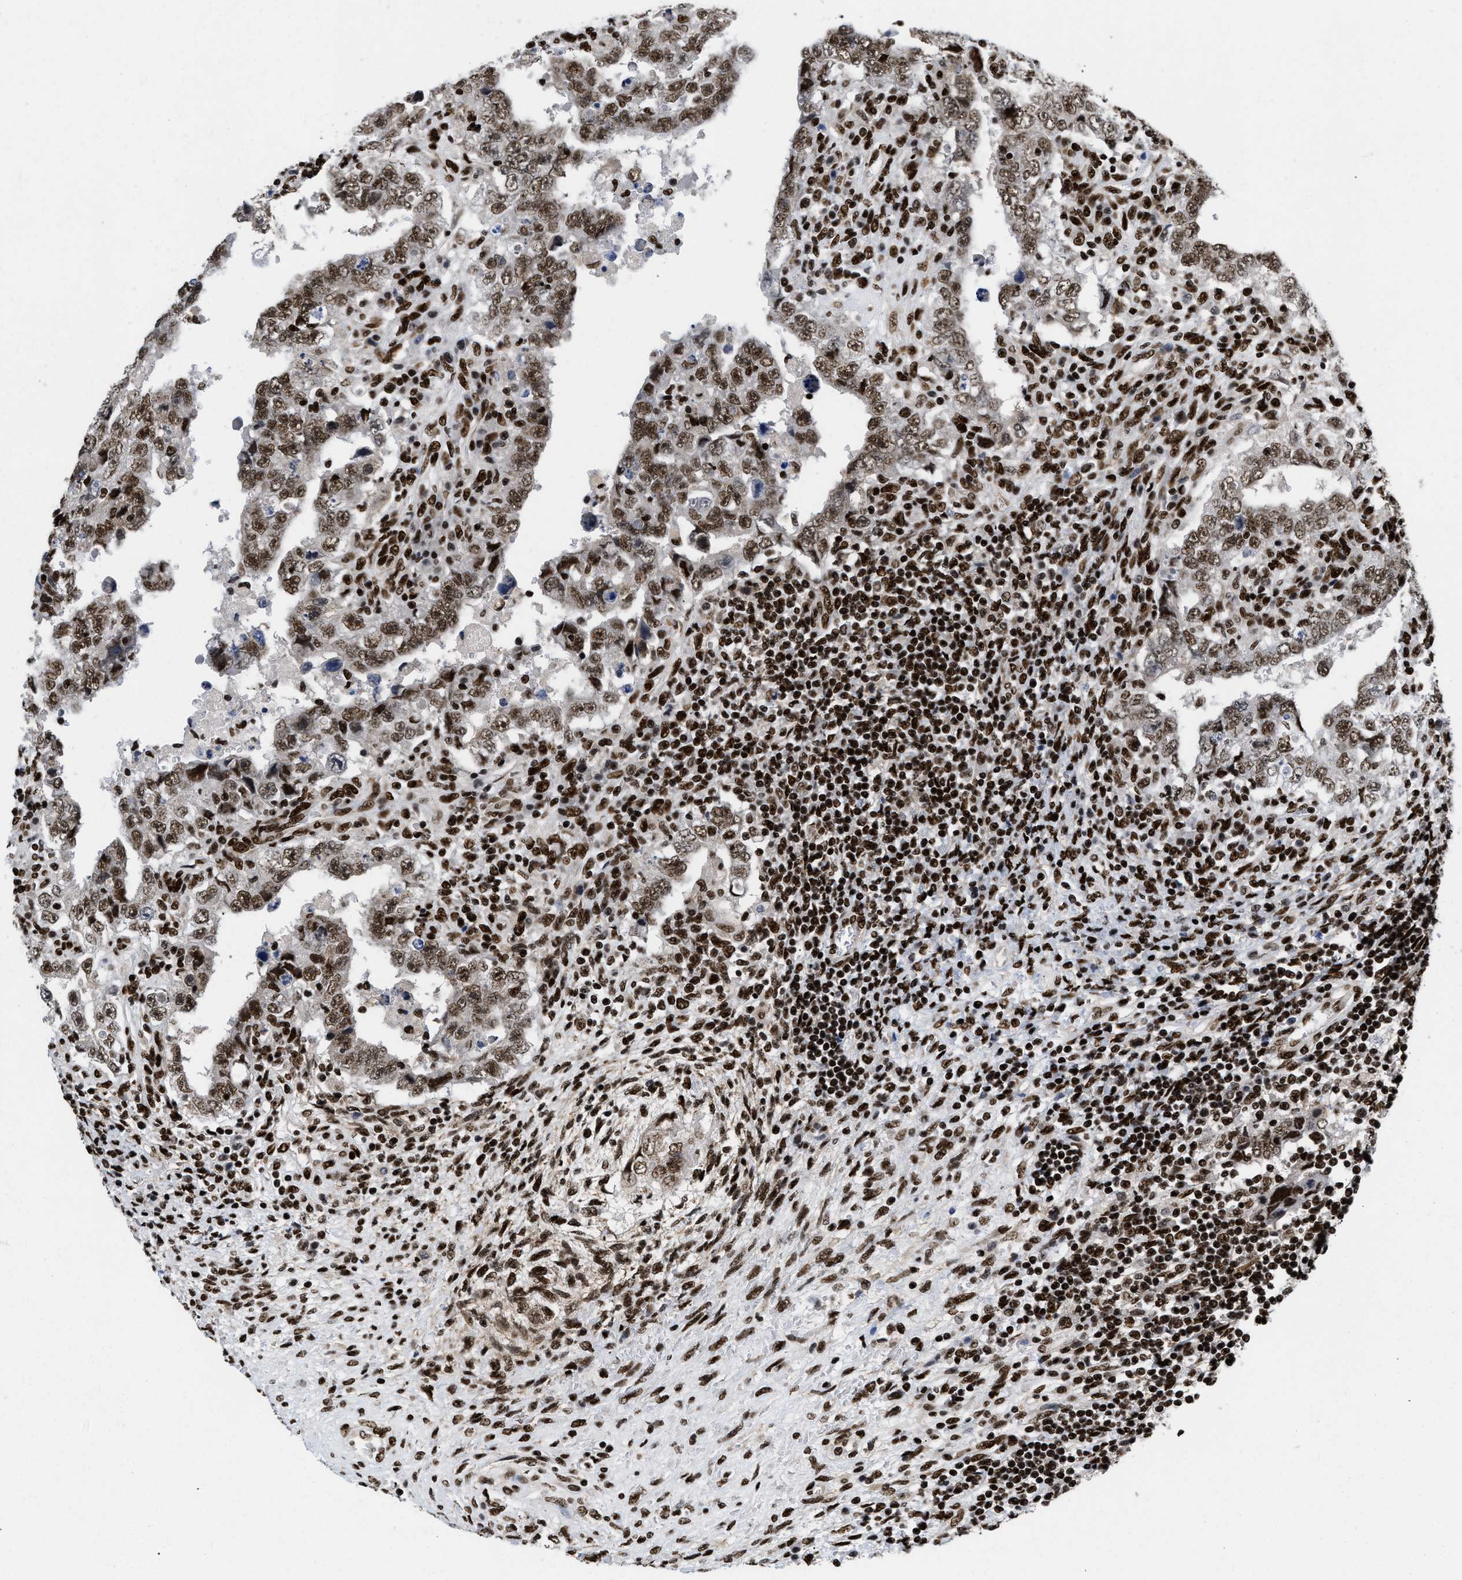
{"staining": {"intensity": "moderate", "quantity": ">75%", "location": "nuclear"}, "tissue": "testis cancer", "cell_type": "Tumor cells", "image_type": "cancer", "snomed": [{"axis": "morphology", "description": "Carcinoma, Embryonal, NOS"}, {"axis": "topography", "description": "Testis"}], "caption": "This is an image of immunohistochemistry staining of testis embryonal carcinoma, which shows moderate positivity in the nuclear of tumor cells.", "gene": "CREB1", "patient": {"sex": "male", "age": 26}}